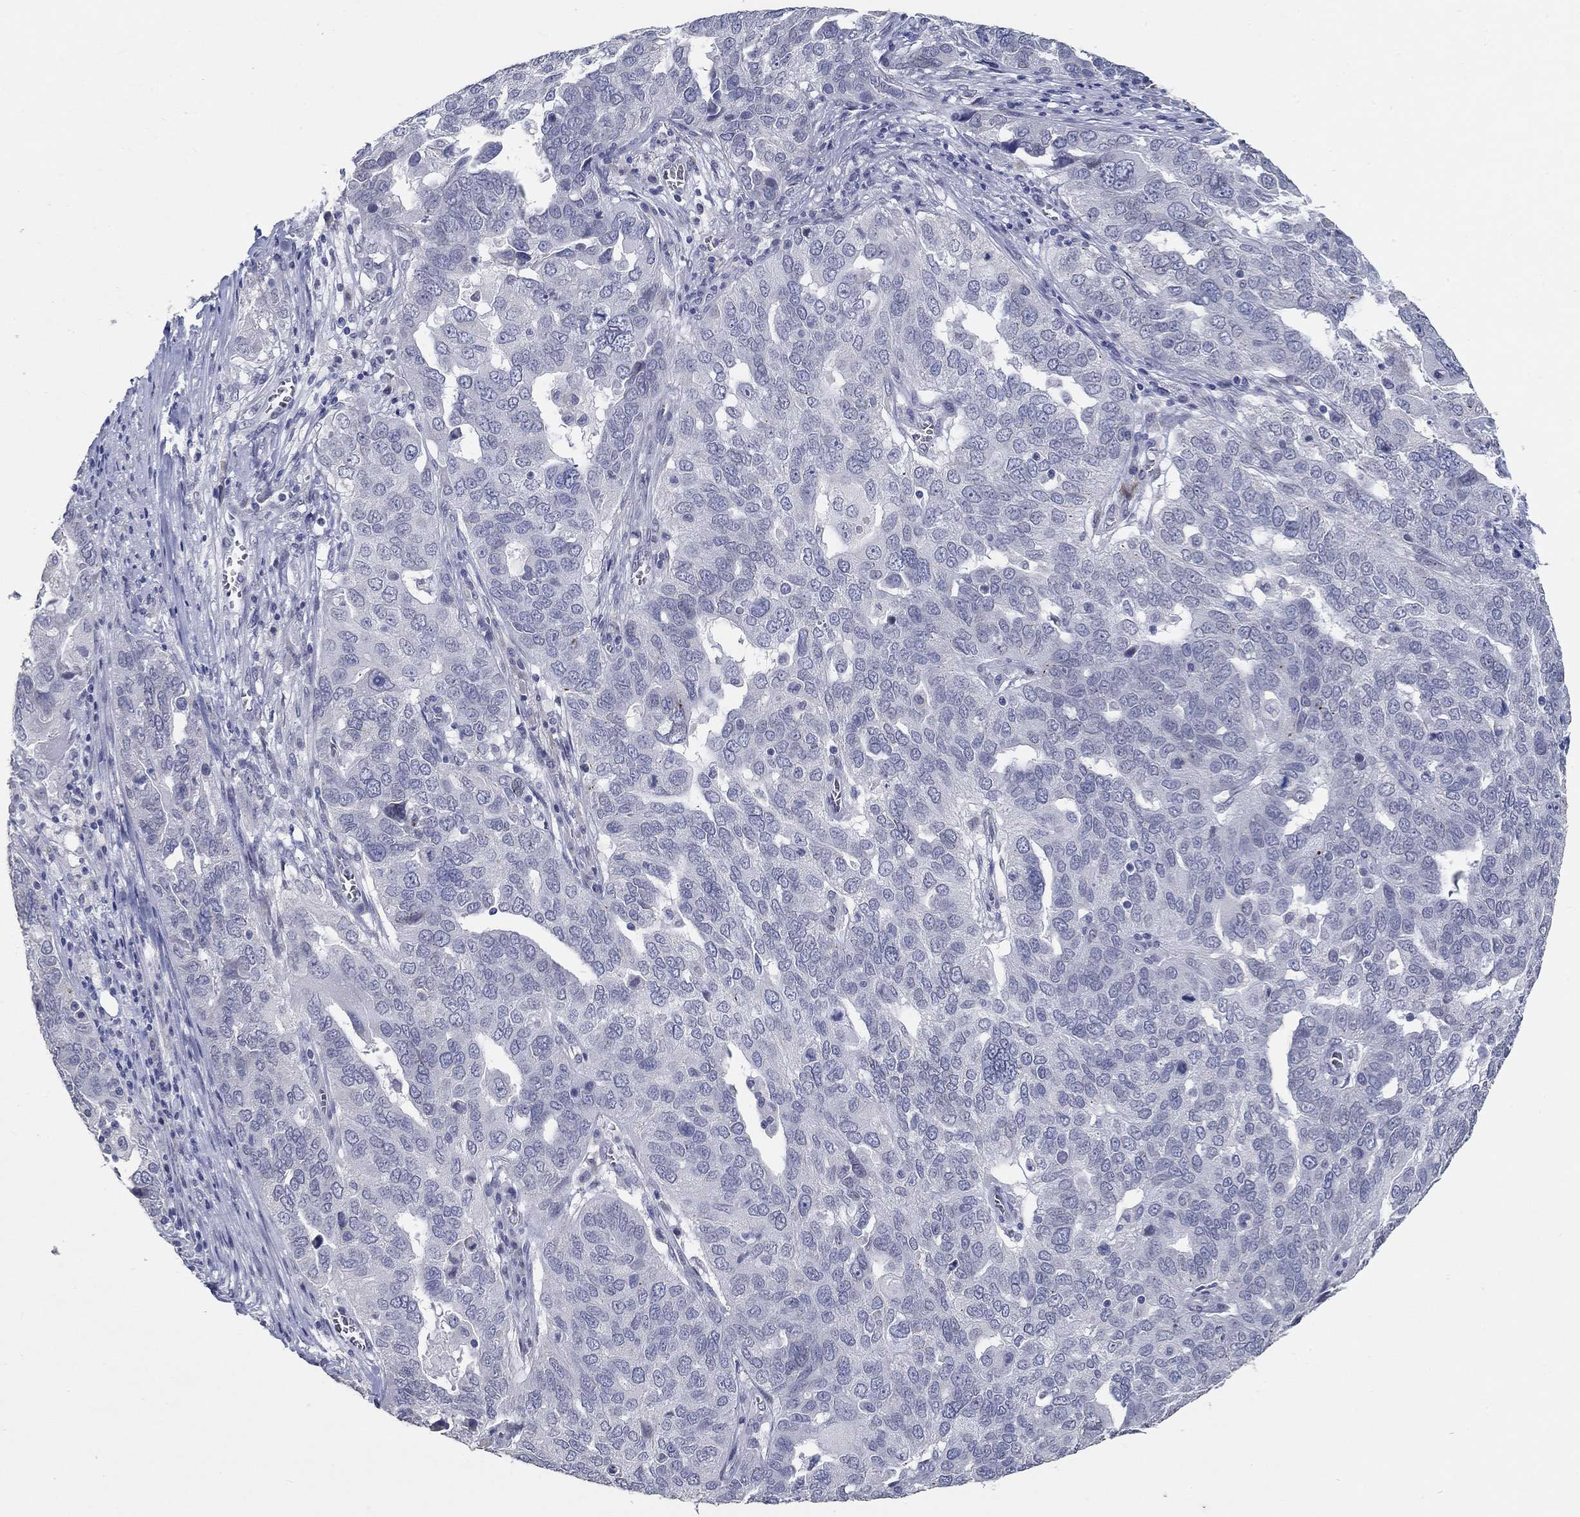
{"staining": {"intensity": "negative", "quantity": "none", "location": "none"}, "tissue": "ovarian cancer", "cell_type": "Tumor cells", "image_type": "cancer", "snomed": [{"axis": "morphology", "description": "Carcinoma, endometroid"}, {"axis": "topography", "description": "Soft tissue"}, {"axis": "topography", "description": "Ovary"}], "caption": "An IHC photomicrograph of ovarian cancer (endometroid carcinoma) is shown. There is no staining in tumor cells of ovarian cancer (endometroid carcinoma).", "gene": "NUP155", "patient": {"sex": "female", "age": 52}}